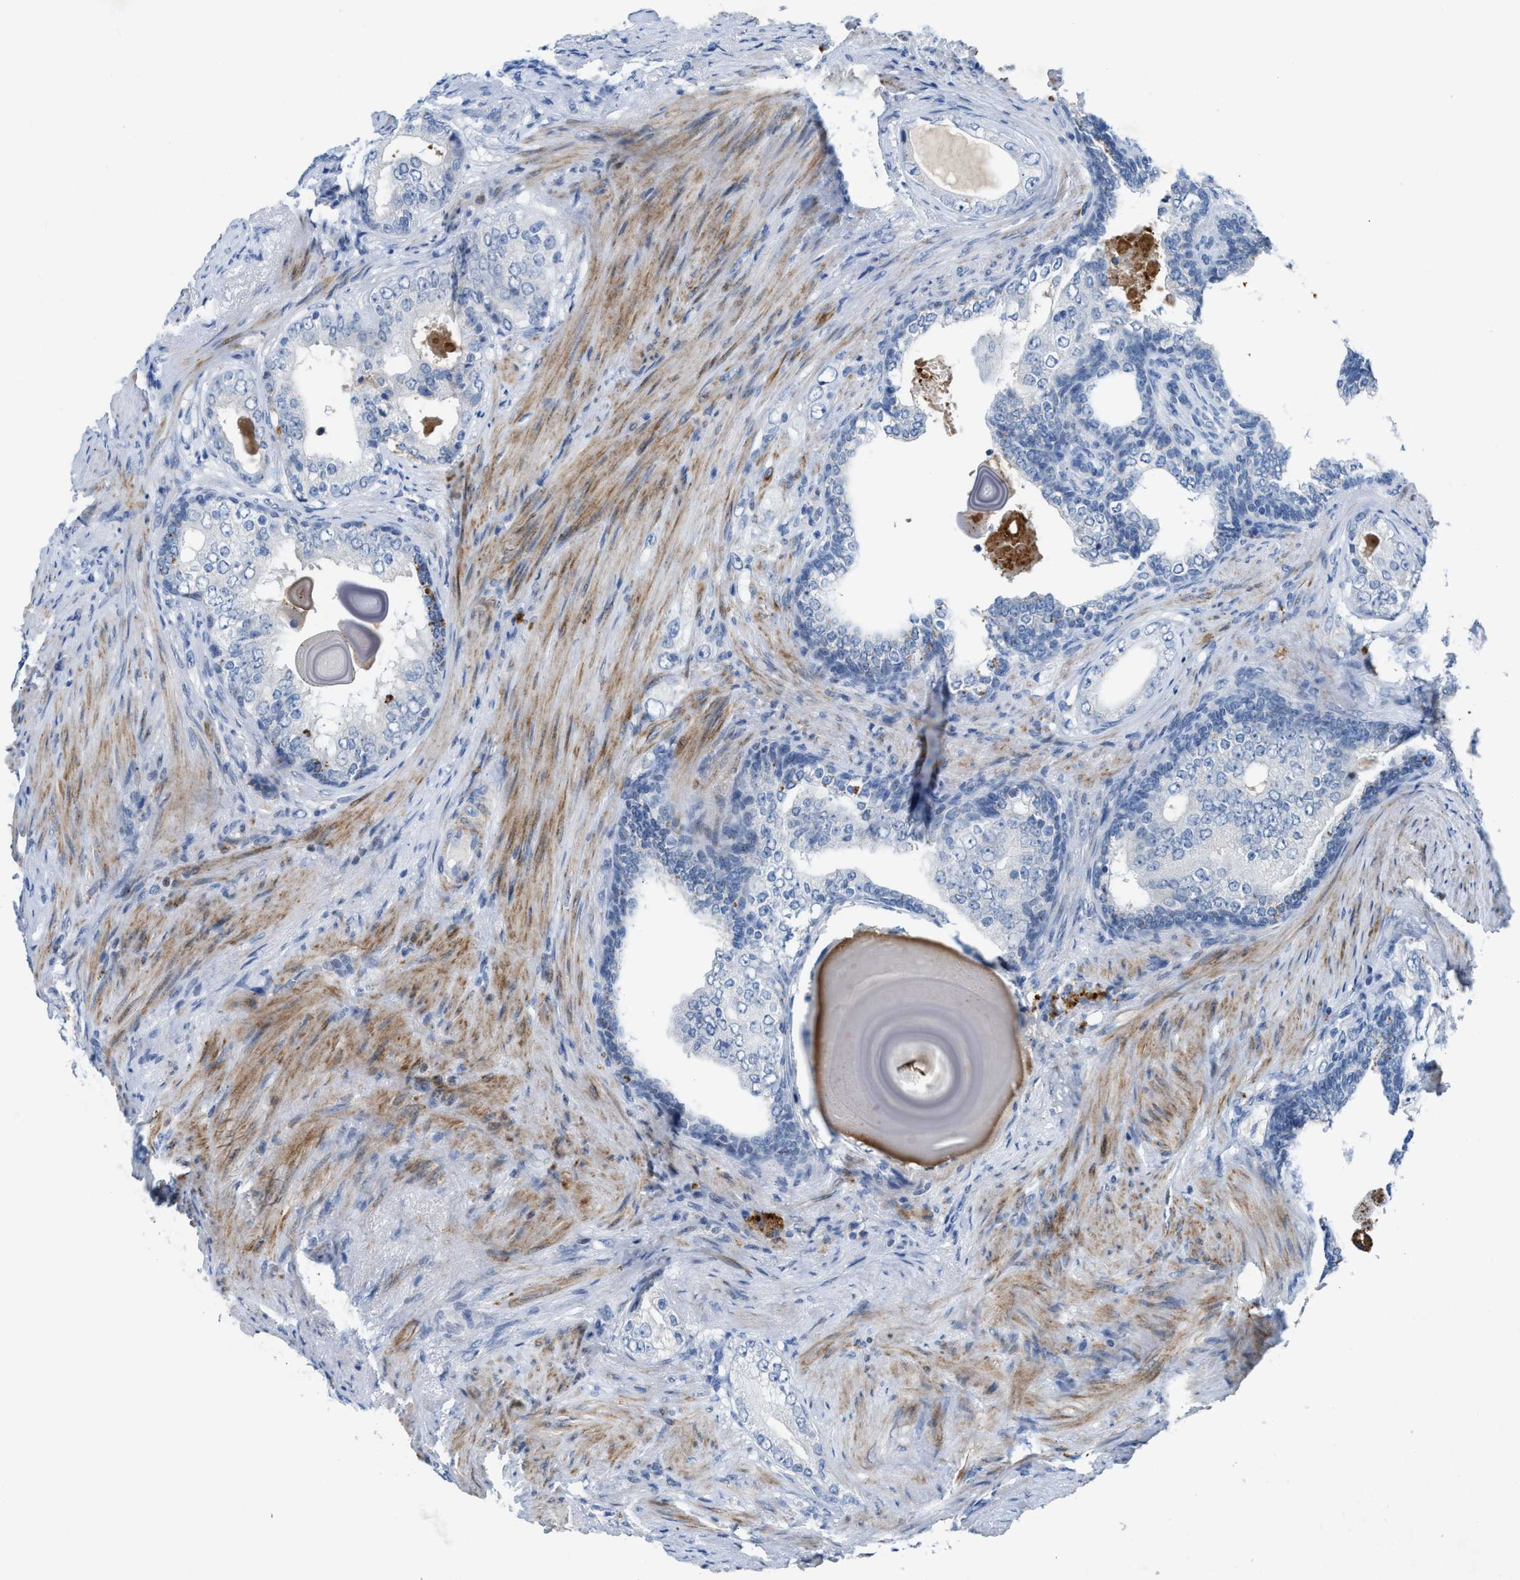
{"staining": {"intensity": "negative", "quantity": "none", "location": "none"}, "tissue": "prostate cancer", "cell_type": "Tumor cells", "image_type": "cancer", "snomed": [{"axis": "morphology", "description": "Adenocarcinoma, High grade"}, {"axis": "topography", "description": "Prostate"}], "caption": "Immunohistochemical staining of prostate adenocarcinoma (high-grade) reveals no significant staining in tumor cells.", "gene": "SLC5A5", "patient": {"sex": "male", "age": 66}}